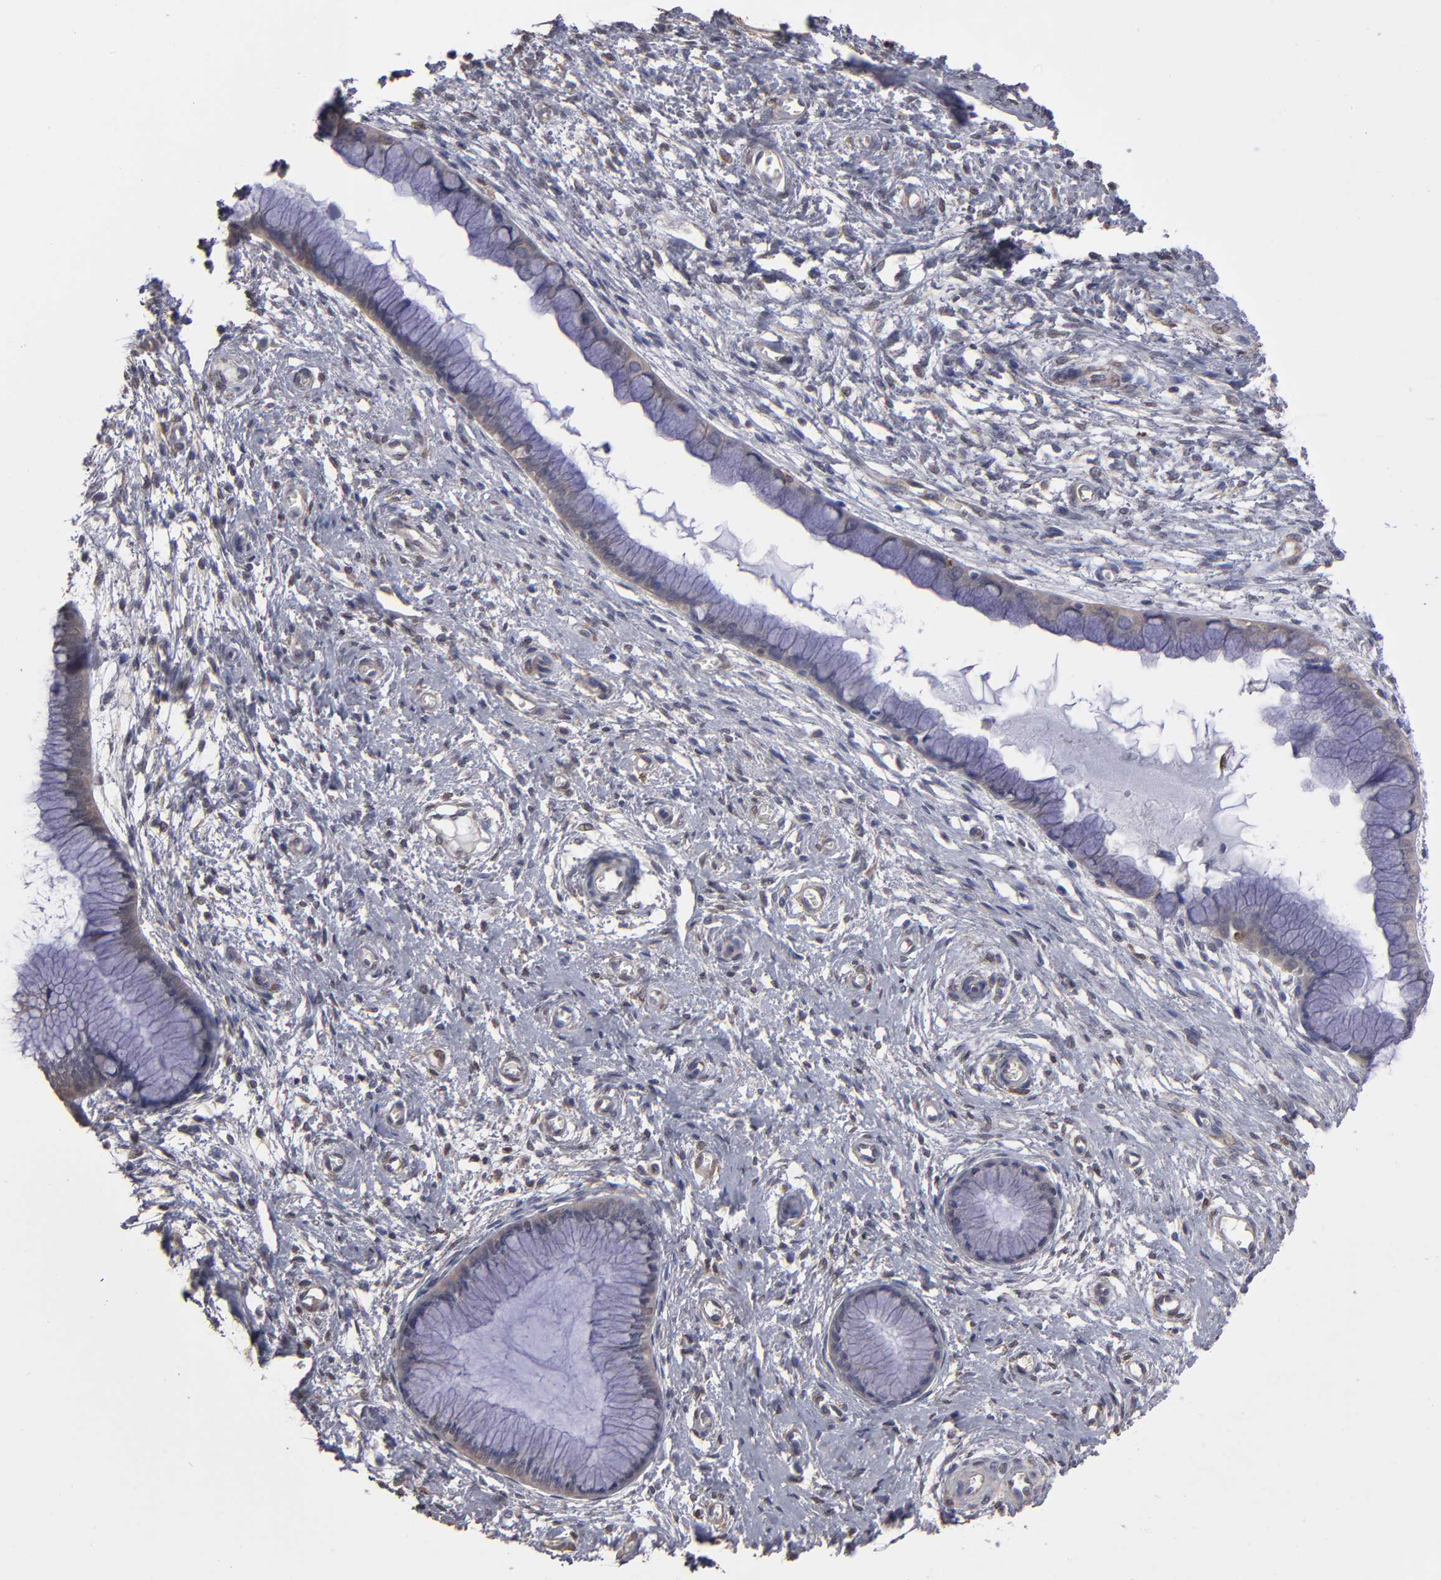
{"staining": {"intensity": "weak", "quantity": ">75%", "location": "cytoplasmic/membranous"}, "tissue": "cervix", "cell_type": "Glandular cells", "image_type": "normal", "snomed": [{"axis": "morphology", "description": "Normal tissue, NOS"}, {"axis": "topography", "description": "Cervix"}], "caption": "A low amount of weak cytoplasmic/membranous staining is identified in approximately >75% of glandular cells in unremarkable cervix.", "gene": "NDRG2", "patient": {"sex": "female", "age": 55}}